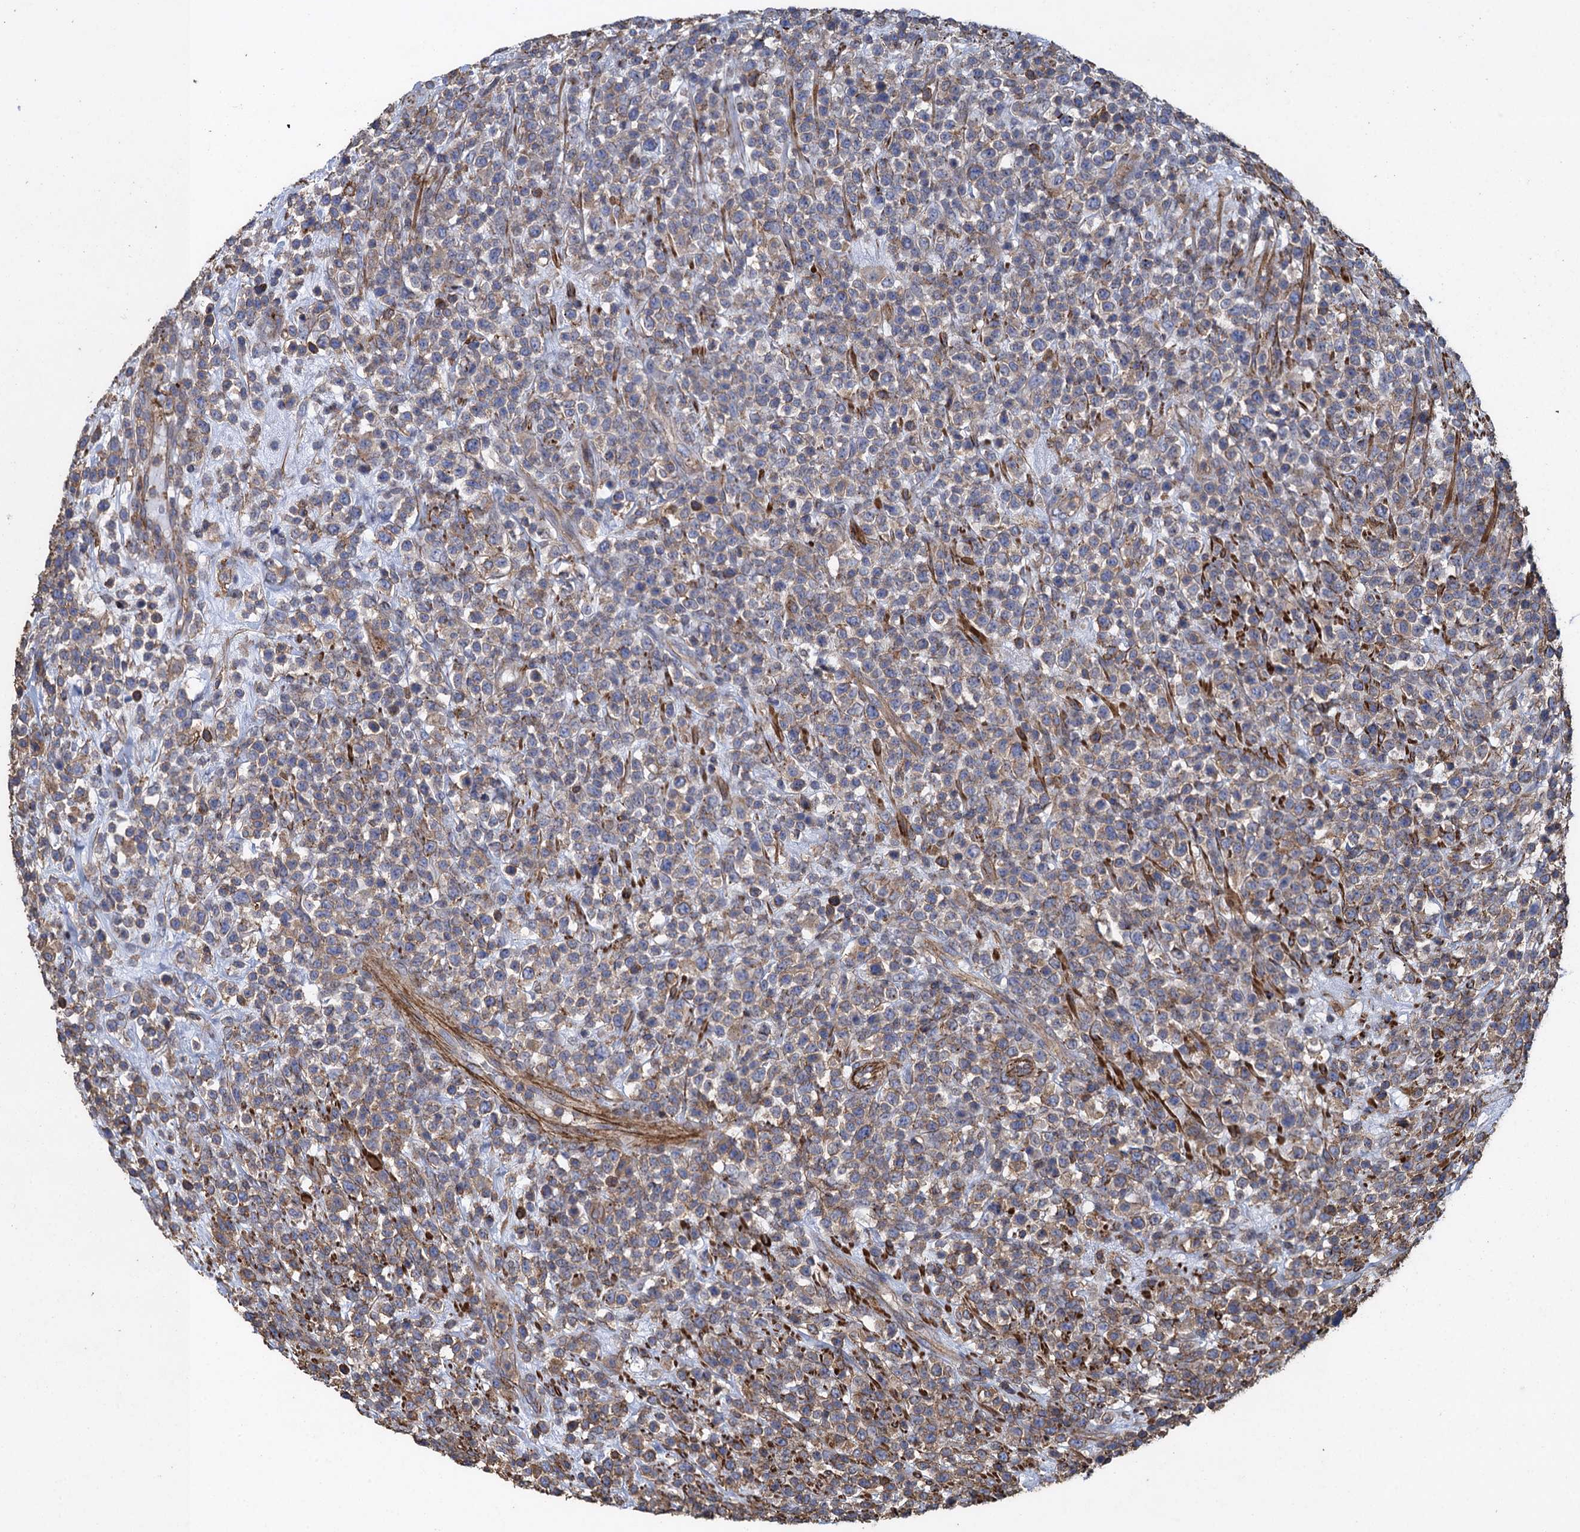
{"staining": {"intensity": "weak", "quantity": "25%-75%", "location": "cytoplasmic/membranous"}, "tissue": "lymphoma", "cell_type": "Tumor cells", "image_type": "cancer", "snomed": [{"axis": "morphology", "description": "Malignant lymphoma, non-Hodgkin's type, High grade"}, {"axis": "topography", "description": "Colon"}], "caption": "This is a histology image of immunohistochemistry staining of high-grade malignant lymphoma, non-Hodgkin's type, which shows weak expression in the cytoplasmic/membranous of tumor cells.", "gene": "PROSER2", "patient": {"sex": "female", "age": 53}}